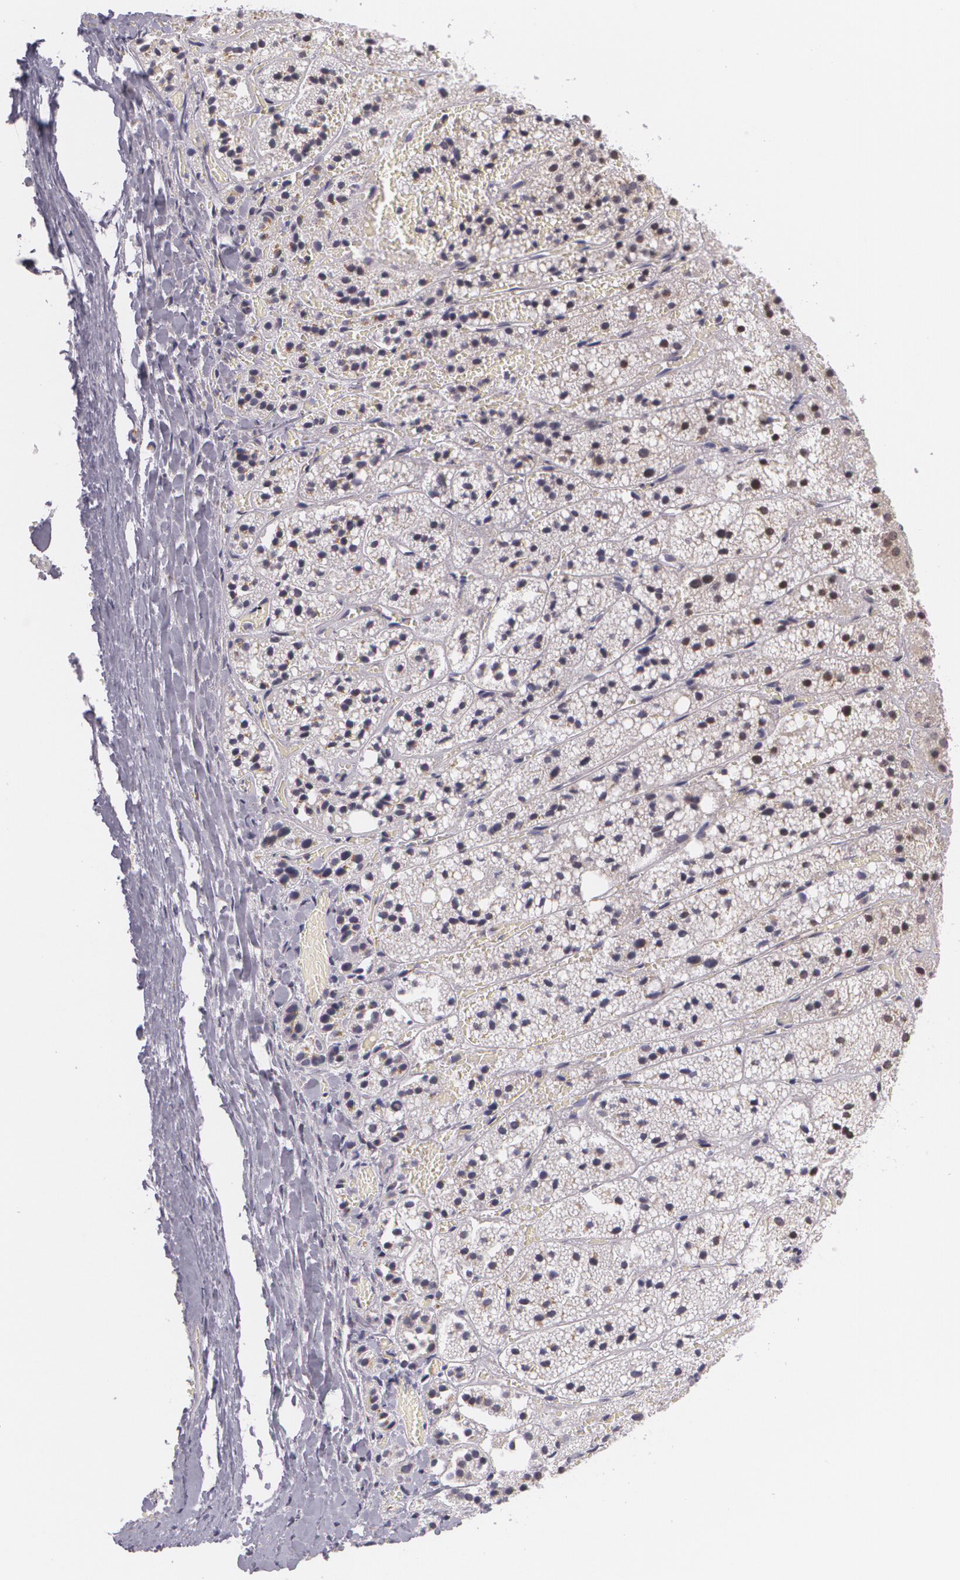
{"staining": {"intensity": "moderate", "quantity": "25%-75%", "location": "nuclear"}, "tissue": "adrenal gland", "cell_type": "Glandular cells", "image_type": "normal", "snomed": [{"axis": "morphology", "description": "Normal tissue, NOS"}, {"axis": "topography", "description": "Adrenal gland"}], "caption": "Protein expression analysis of unremarkable human adrenal gland reveals moderate nuclear expression in about 25%-75% of glandular cells.", "gene": "ALX1", "patient": {"sex": "female", "age": 44}}